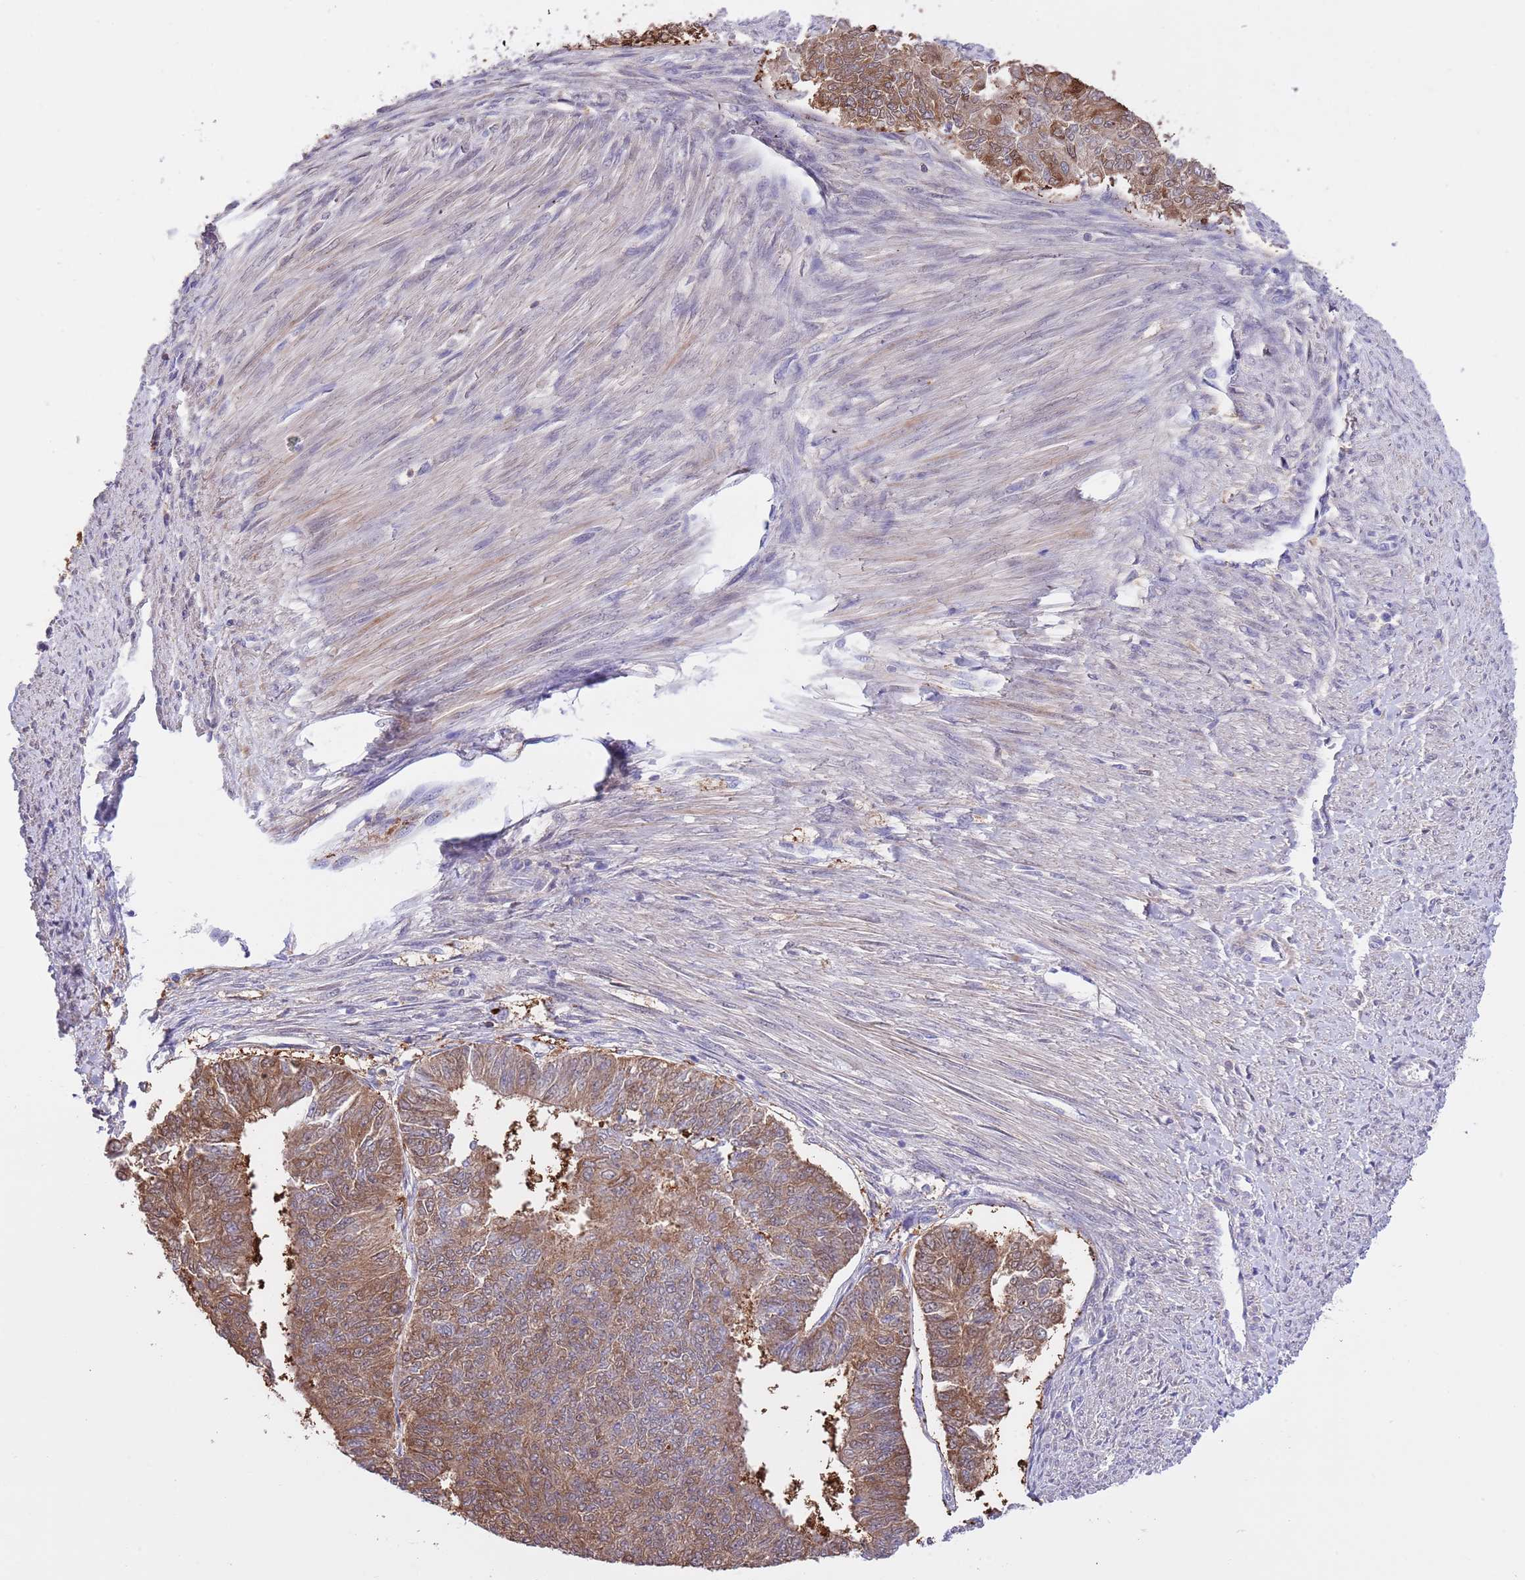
{"staining": {"intensity": "moderate", "quantity": ">75%", "location": "cytoplasmic/membranous"}, "tissue": "endometrial cancer", "cell_type": "Tumor cells", "image_type": "cancer", "snomed": [{"axis": "morphology", "description": "Adenocarcinoma, NOS"}, {"axis": "topography", "description": "Endometrium"}], "caption": "Protein staining exhibits moderate cytoplasmic/membranous positivity in approximately >75% of tumor cells in adenocarcinoma (endometrial).", "gene": "PRR32", "patient": {"sex": "female", "age": 32}}